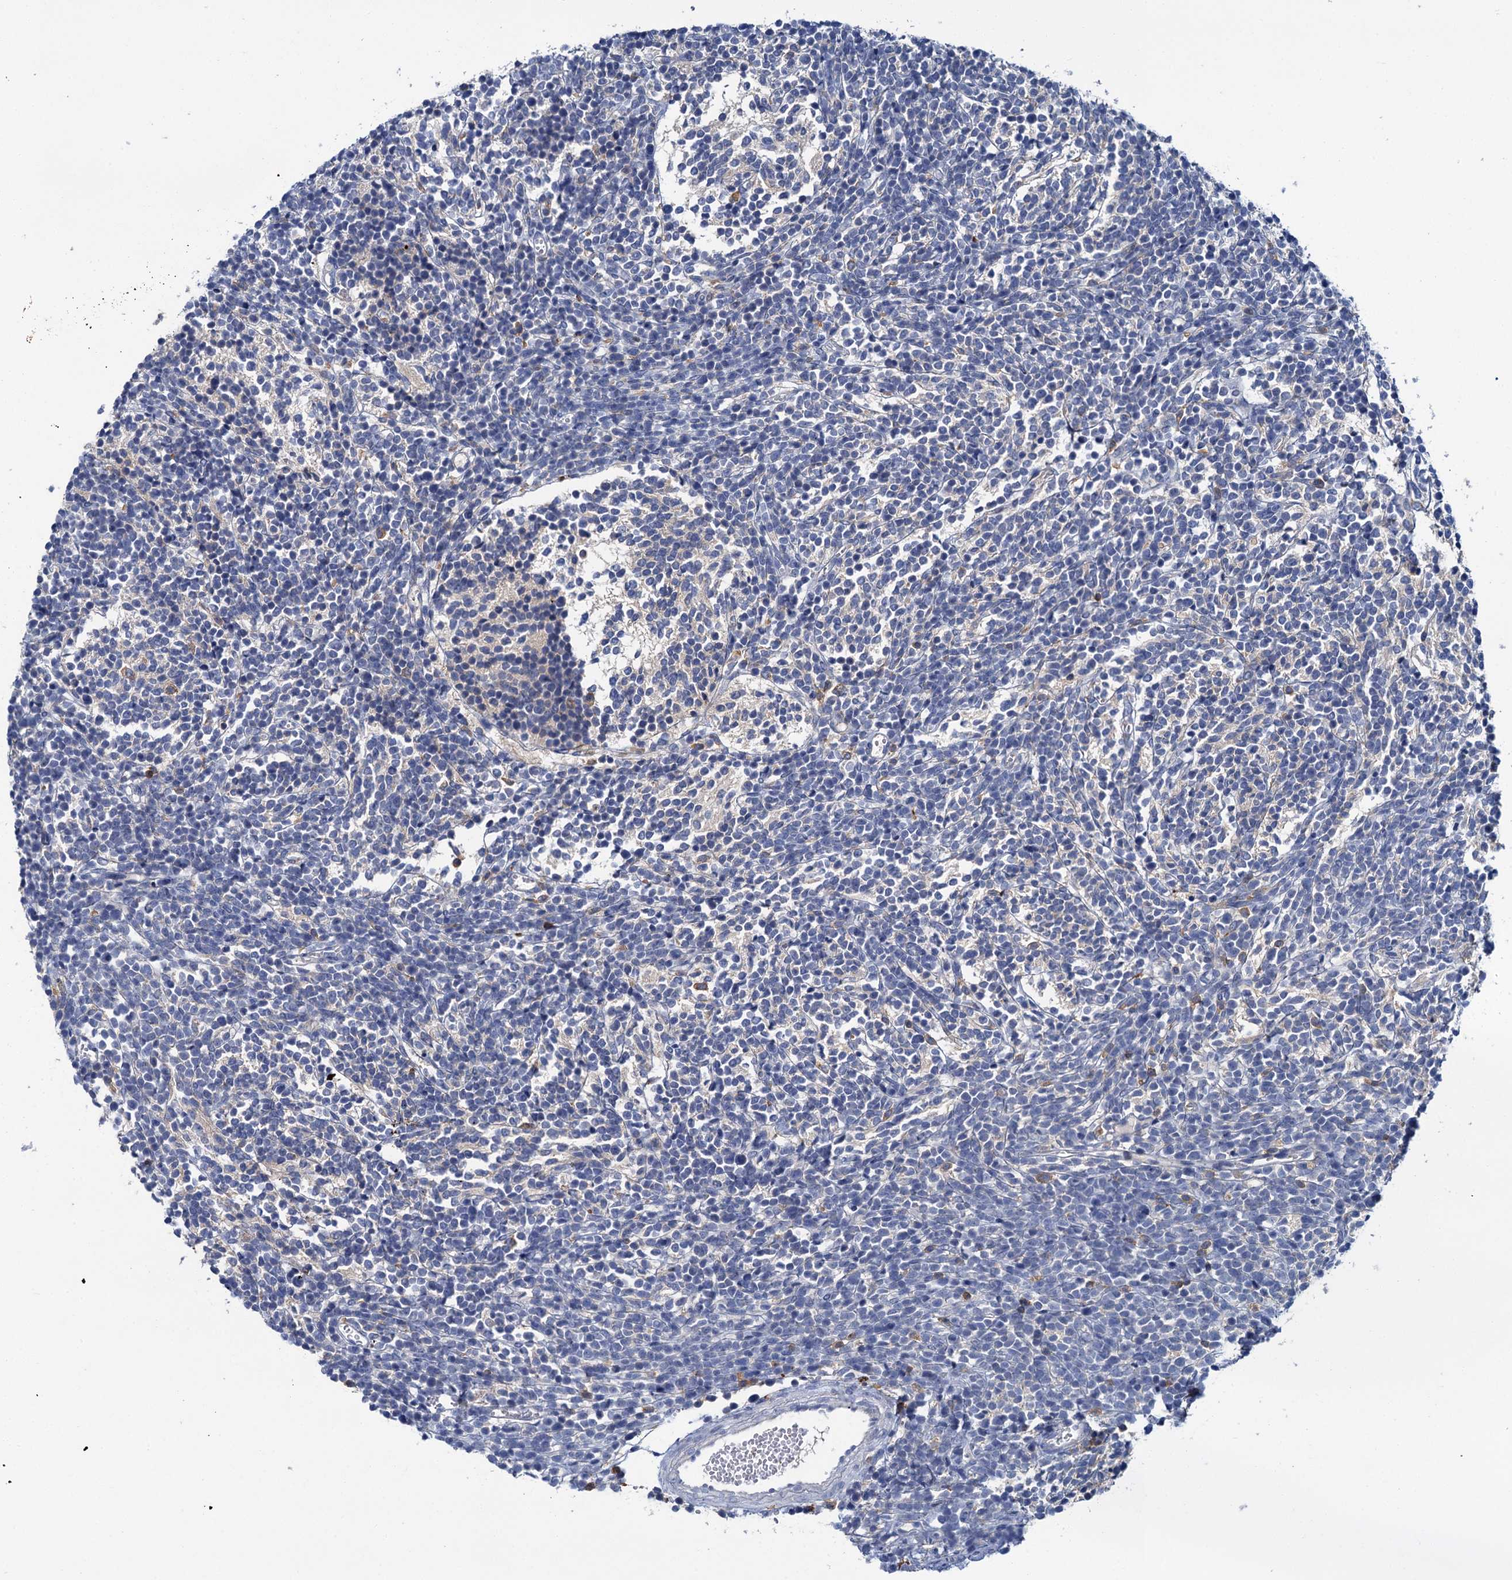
{"staining": {"intensity": "negative", "quantity": "none", "location": "none"}, "tissue": "glioma", "cell_type": "Tumor cells", "image_type": "cancer", "snomed": [{"axis": "morphology", "description": "Glioma, malignant, Low grade"}, {"axis": "topography", "description": "Brain"}], "caption": "Tumor cells show no significant positivity in low-grade glioma (malignant).", "gene": "FGFR2", "patient": {"sex": "female", "age": 1}}